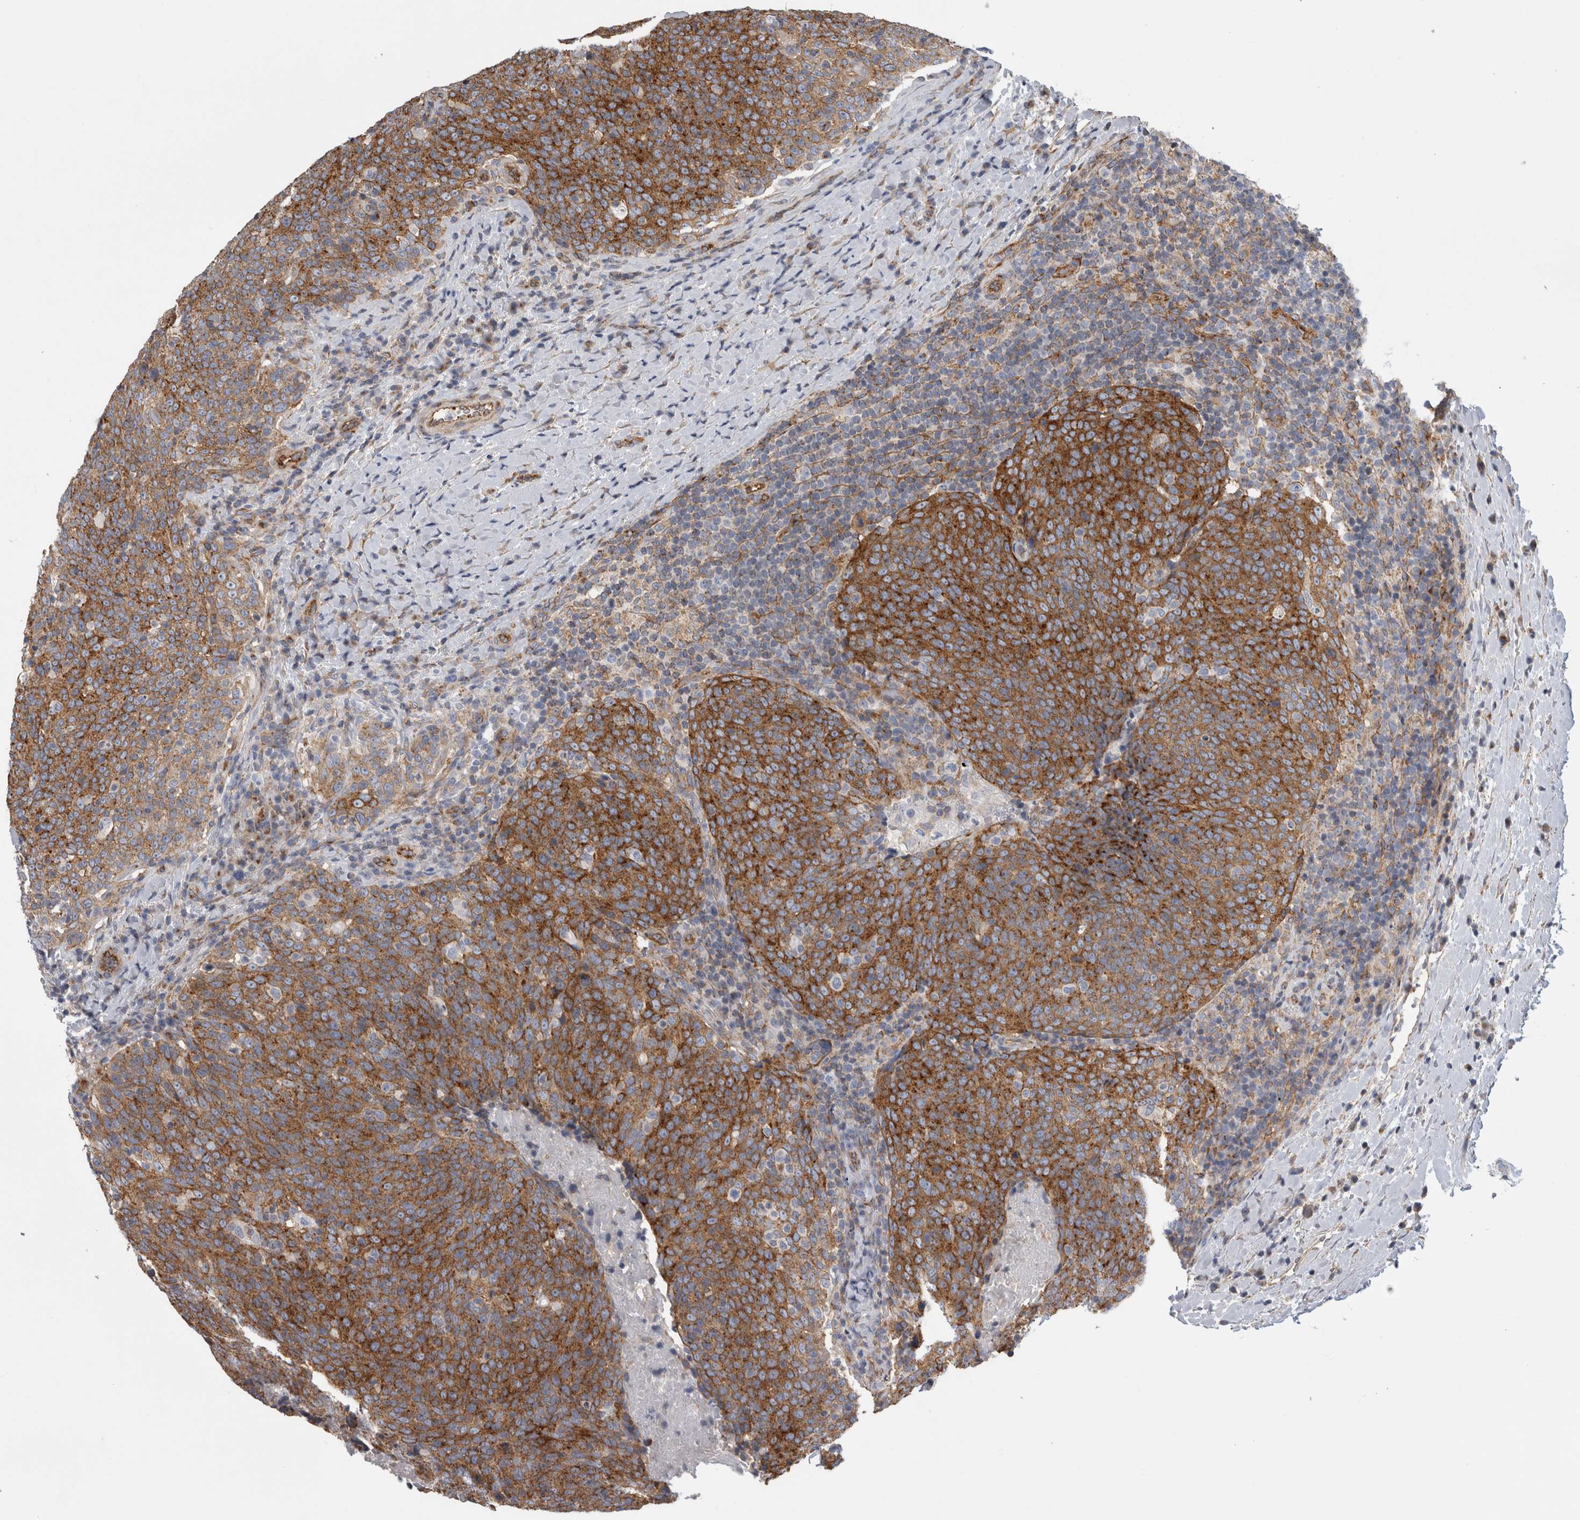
{"staining": {"intensity": "strong", "quantity": ">75%", "location": "cytoplasmic/membranous"}, "tissue": "head and neck cancer", "cell_type": "Tumor cells", "image_type": "cancer", "snomed": [{"axis": "morphology", "description": "Squamous cell carcinoma, NOS"}, {"axis": "morphology", "description": "Squamous cell carcinoma, metastatic, NOS"}, {"axis": "topography", "description": "Lymph node"}, {"axis": "topography", "description": "Head-Neck"}], "caption": "High-magnification brightfield microscopy of metastatic squamous cell carcinoma (head and neck) stained with DAB (3,3'-diaminobenzidine) (brown) and counterstained with hematoxylin (blue). tumor cells exhibit strong cytoplasmic/membranous positivity is present in approximately>75% of cells.", "gene": "ATXN3", "patient": {"sex": "male", "age": 62}}